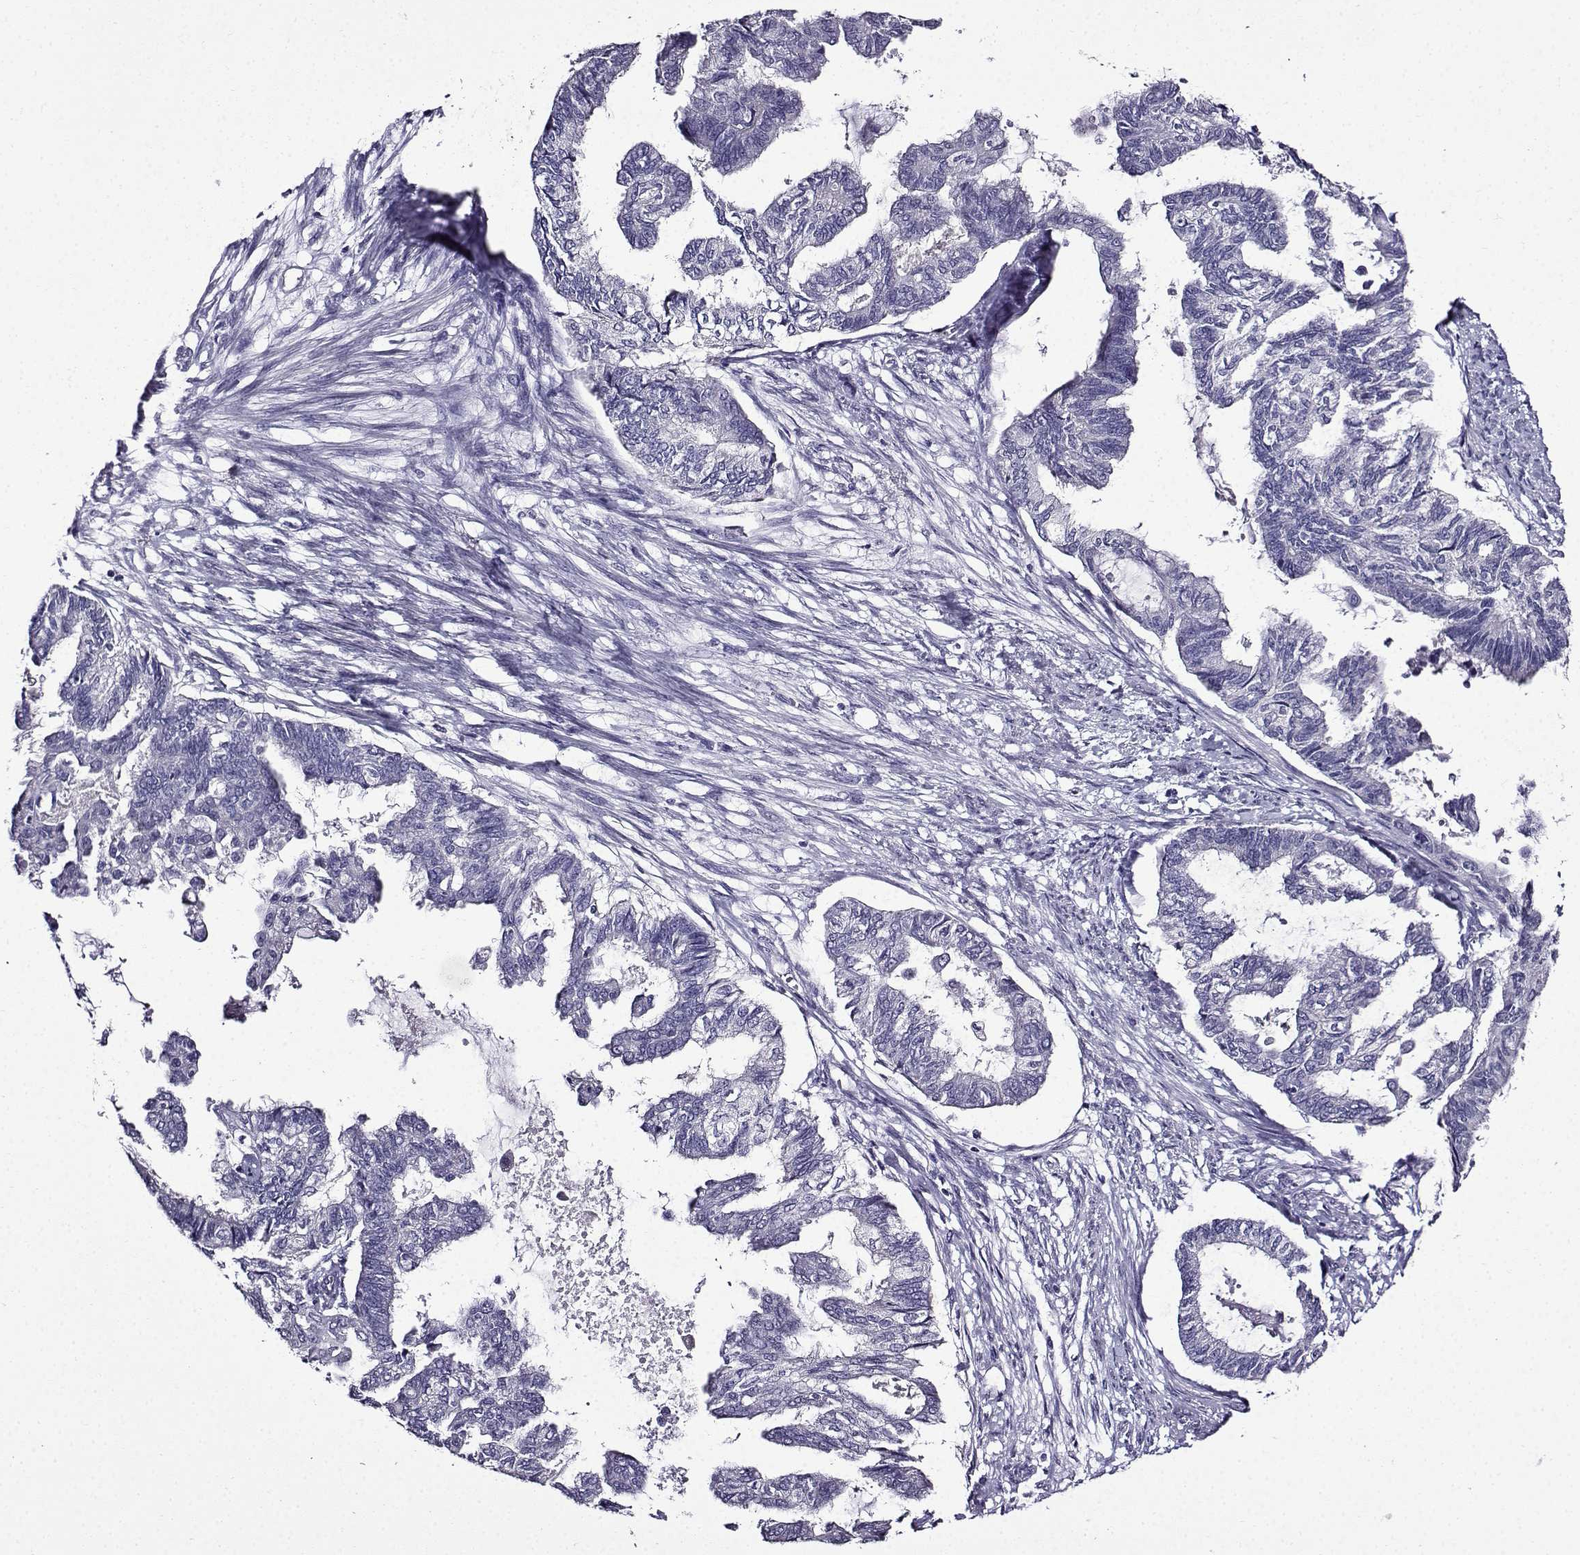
{"staining": {"intensity": "negative", "quantity": "none", "location": "none"}, "tissue": "endometrial cancer", "cell_type": "Tumor cells", "image_type": "cancer", "snomed": [{"axis": "morphology", "description": "Adenocarcinoma, NOS"}, {"axis": "topography", "description": "Endometrium"}], "caption": "An IHC image of endometrial adenocarcinoma is shown. There is no staining in tumor cells of endometrial adenocarcinoma.", "gene": "TMEM266", "patient": {"sex": "female", "age": 86}}